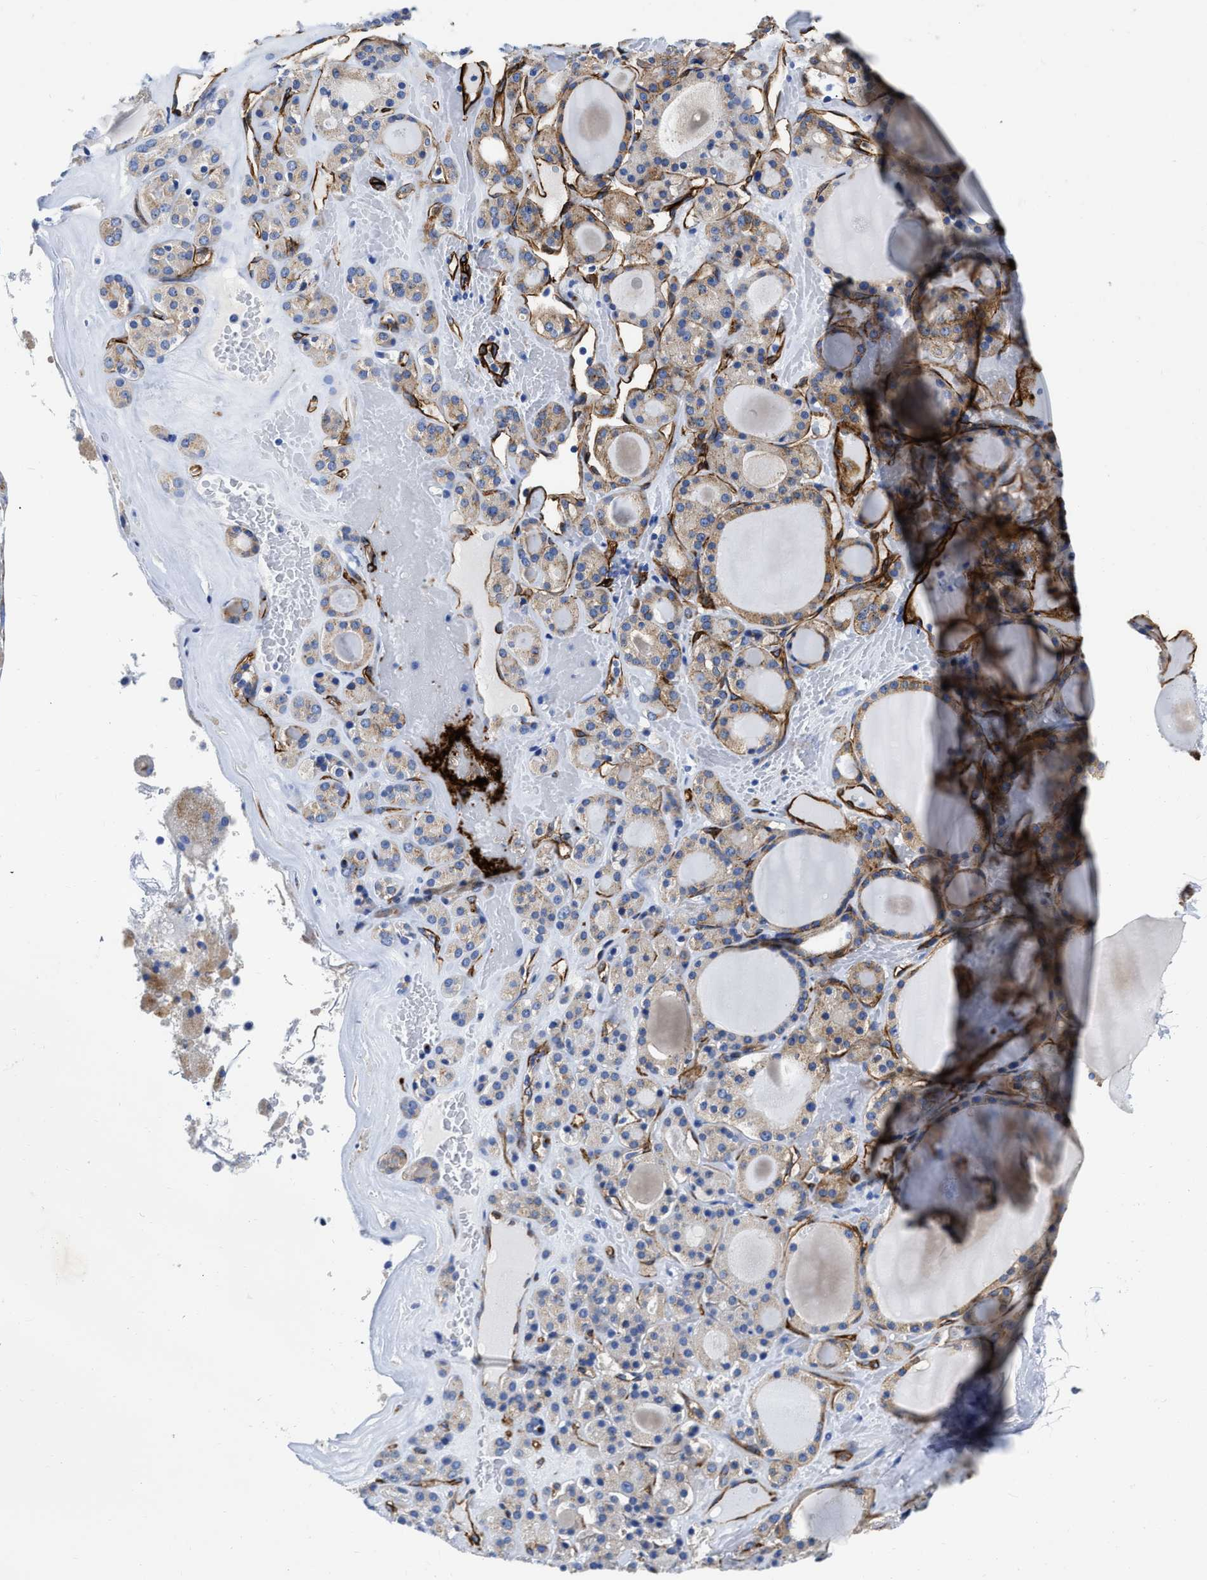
{"staining": {"intensity": "moderate", "quantity": "25%-75%", "location": "cytoplasmic/membranous"}, "tissue": "thyroid gland", "cell_type": "Glandular cells", "image_type": "normal", "snomed": [{"axis": "morphology", "description": "Normal tissue, NOS"}, {"axis": "morphology", "description": "Carcinoma, NOS"}, {"axis": "topography", "description": "Thyroid gland"}], "caption": "Human thyroid gland stained for a protein (brown) shows moderate cytoplasmic/membranous positive expression in approximately 25%-75% of glandular cells.", "gene": "TVP23B", "patient": {"sex": "female", "age": 86}}